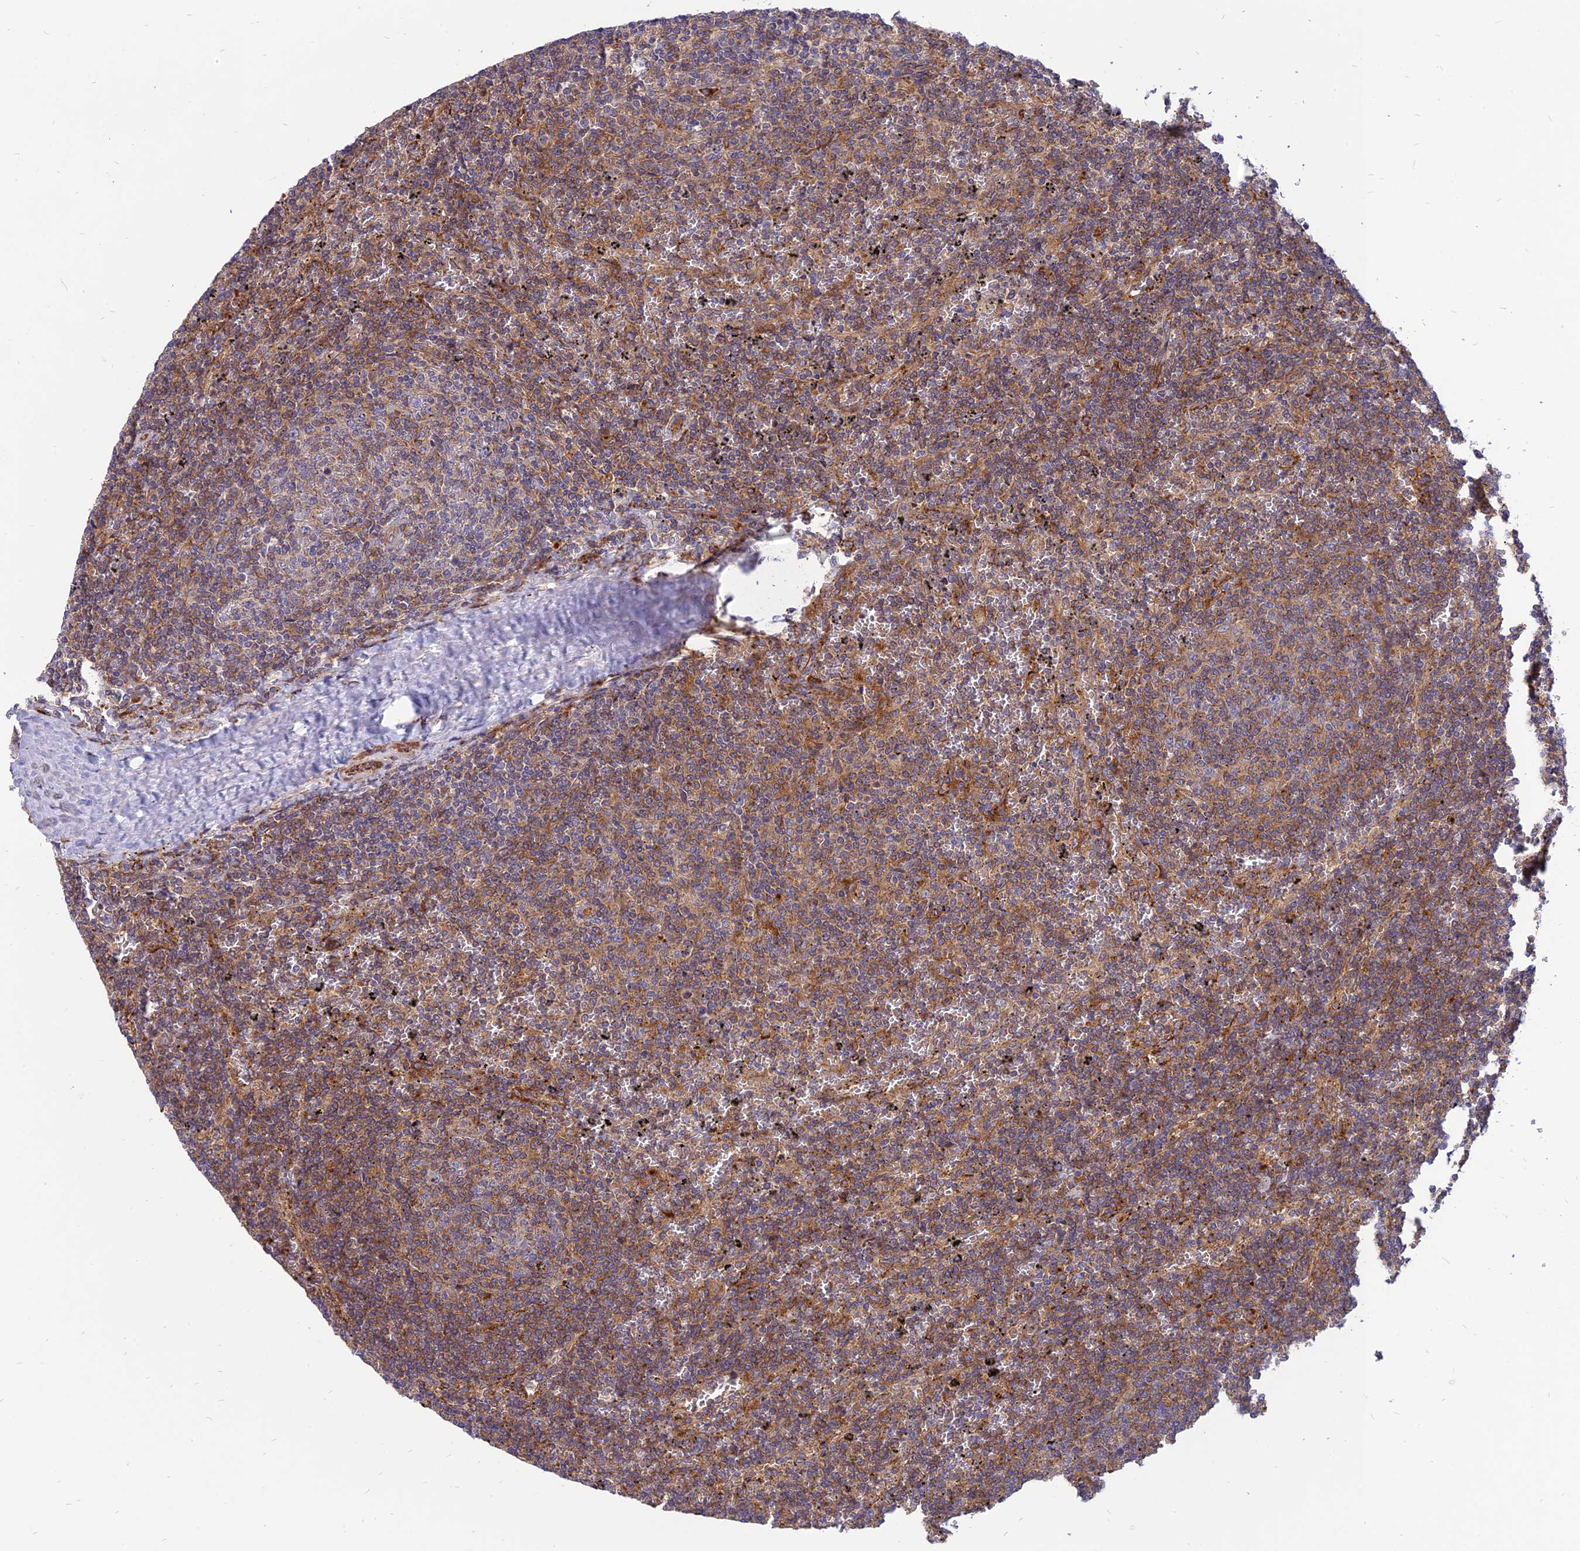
{"staining": {"intensity": "weak", "quantity": "25%-75%", "location": "cytoplasmic/membranous"}, "tissue": "lymphoma", "cell_type": "Tumor cells", "image_type": "cancer", "snomed": [{"axis": "morphology", "description": "Malignant lymphoma, non-Hodgkin's type, Low grade"}, {"axis": "topography", "description": "Spleen"}], "caption": "Malignant lymphoma, non-Hodgkin's type (low-grade) was stained to show a protein in brown. There is low levels of weak cytoplasmic/membranous staining in about 25%-75% of tumor cells. Using DAB (brown) and hematoxylin (blue) stains, captured at high magnification using brightfield microscopy.", "gene": "PHKA2", "patient": {"sex": "female", "age": 50}}